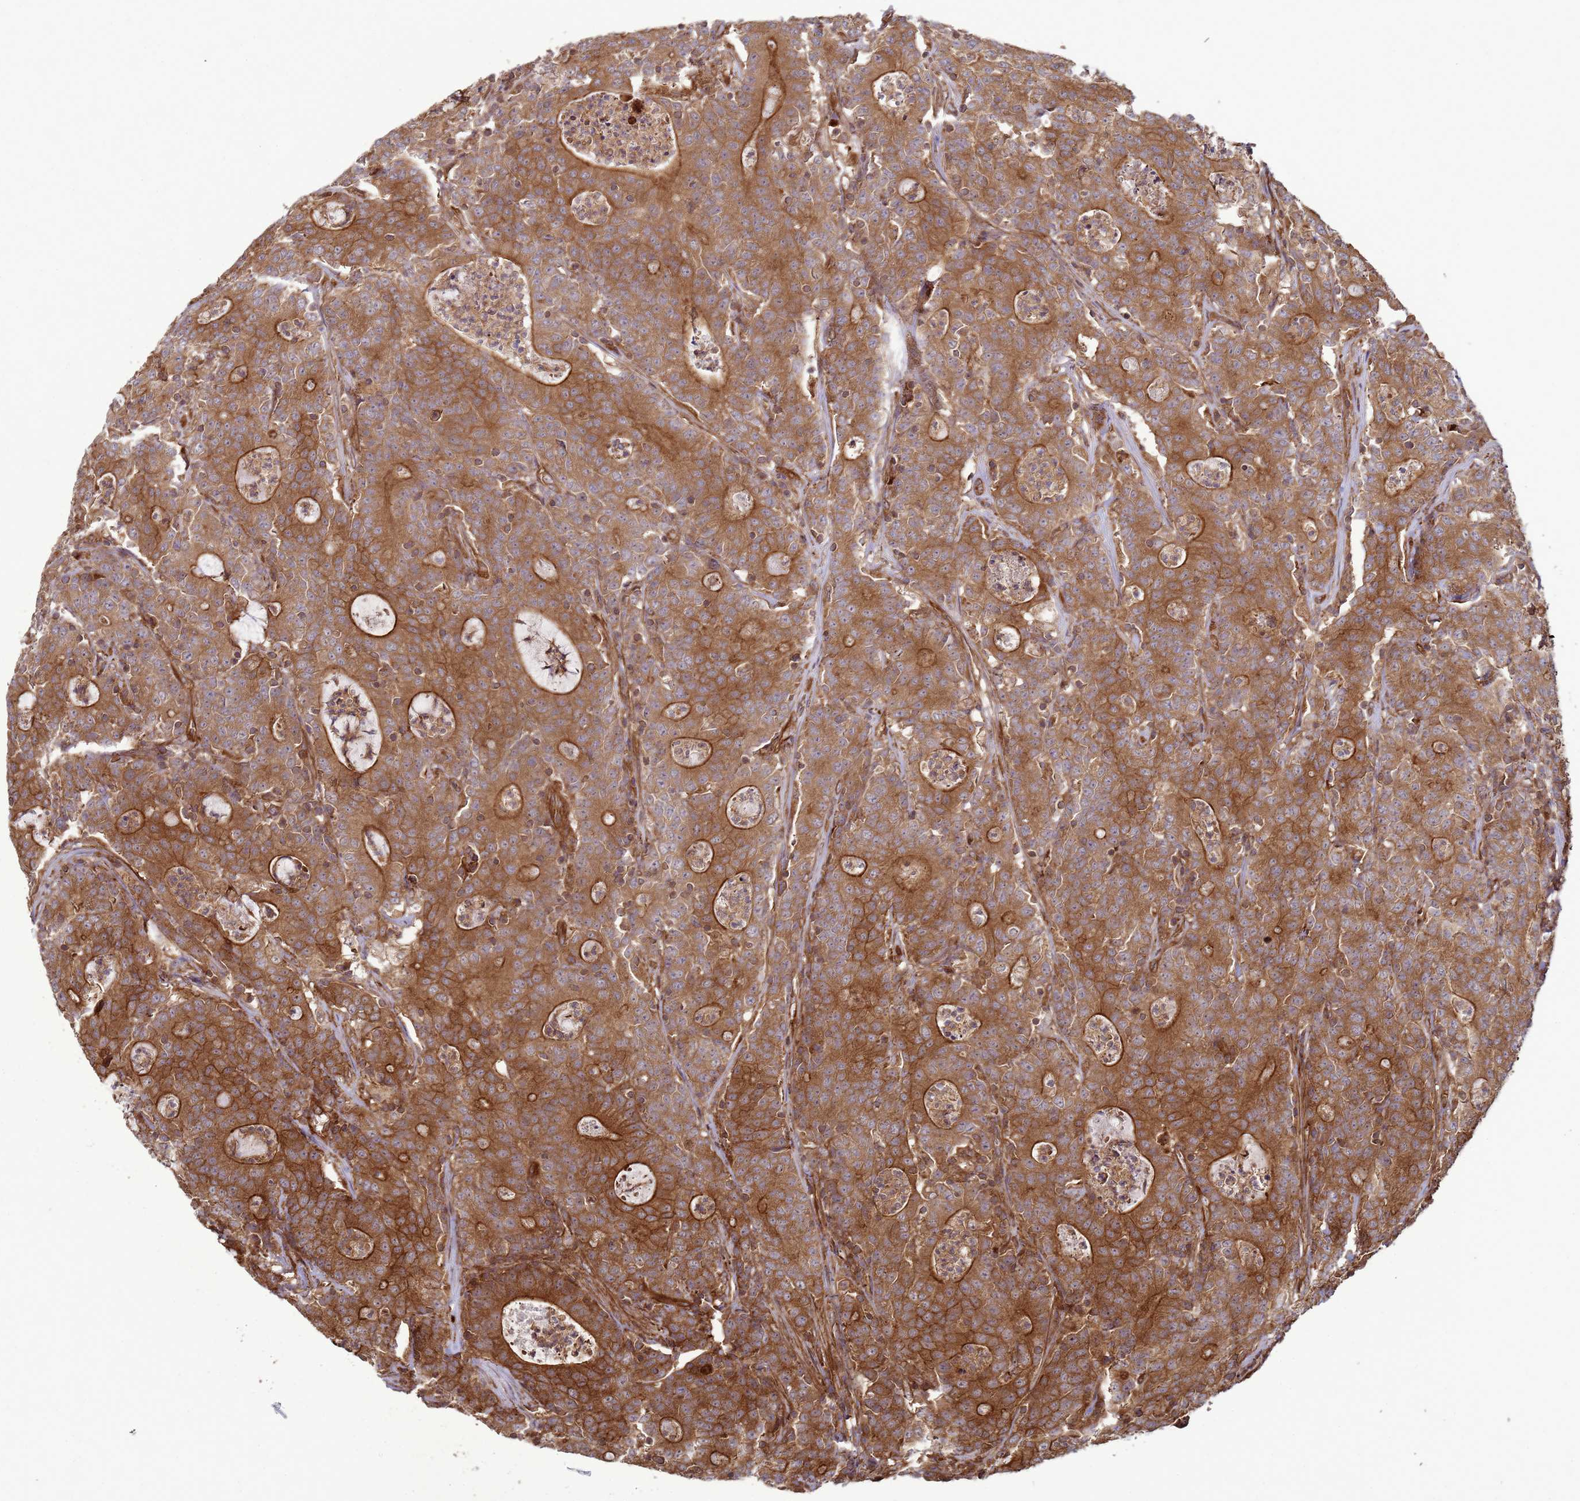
{"staining": {"intensity": "moderate", "quantity": ">75%", "location": "cytoplasmic/membranous"}, "tissue": "colorectal cancer", "cell_type": "Tumor cells", "image_type": "cancer", "snomed": [{"axis": "morphology", "description": "Adenocarcinoma, NOS"}, {"axis": "topography", "description": "Colon"}], "caption": "Colorectal cancer (adenocarcinoma) tissue exhibits moderate cytoplasmic/membranous positivity in approximately >75% of tumor cells, visualized by immunohistochemistry. (brown staining indicates protein expression, while blue staining denotes nuclei).", "gene": "CNOT1", "patient": {"sex": "male", "age": 83}}